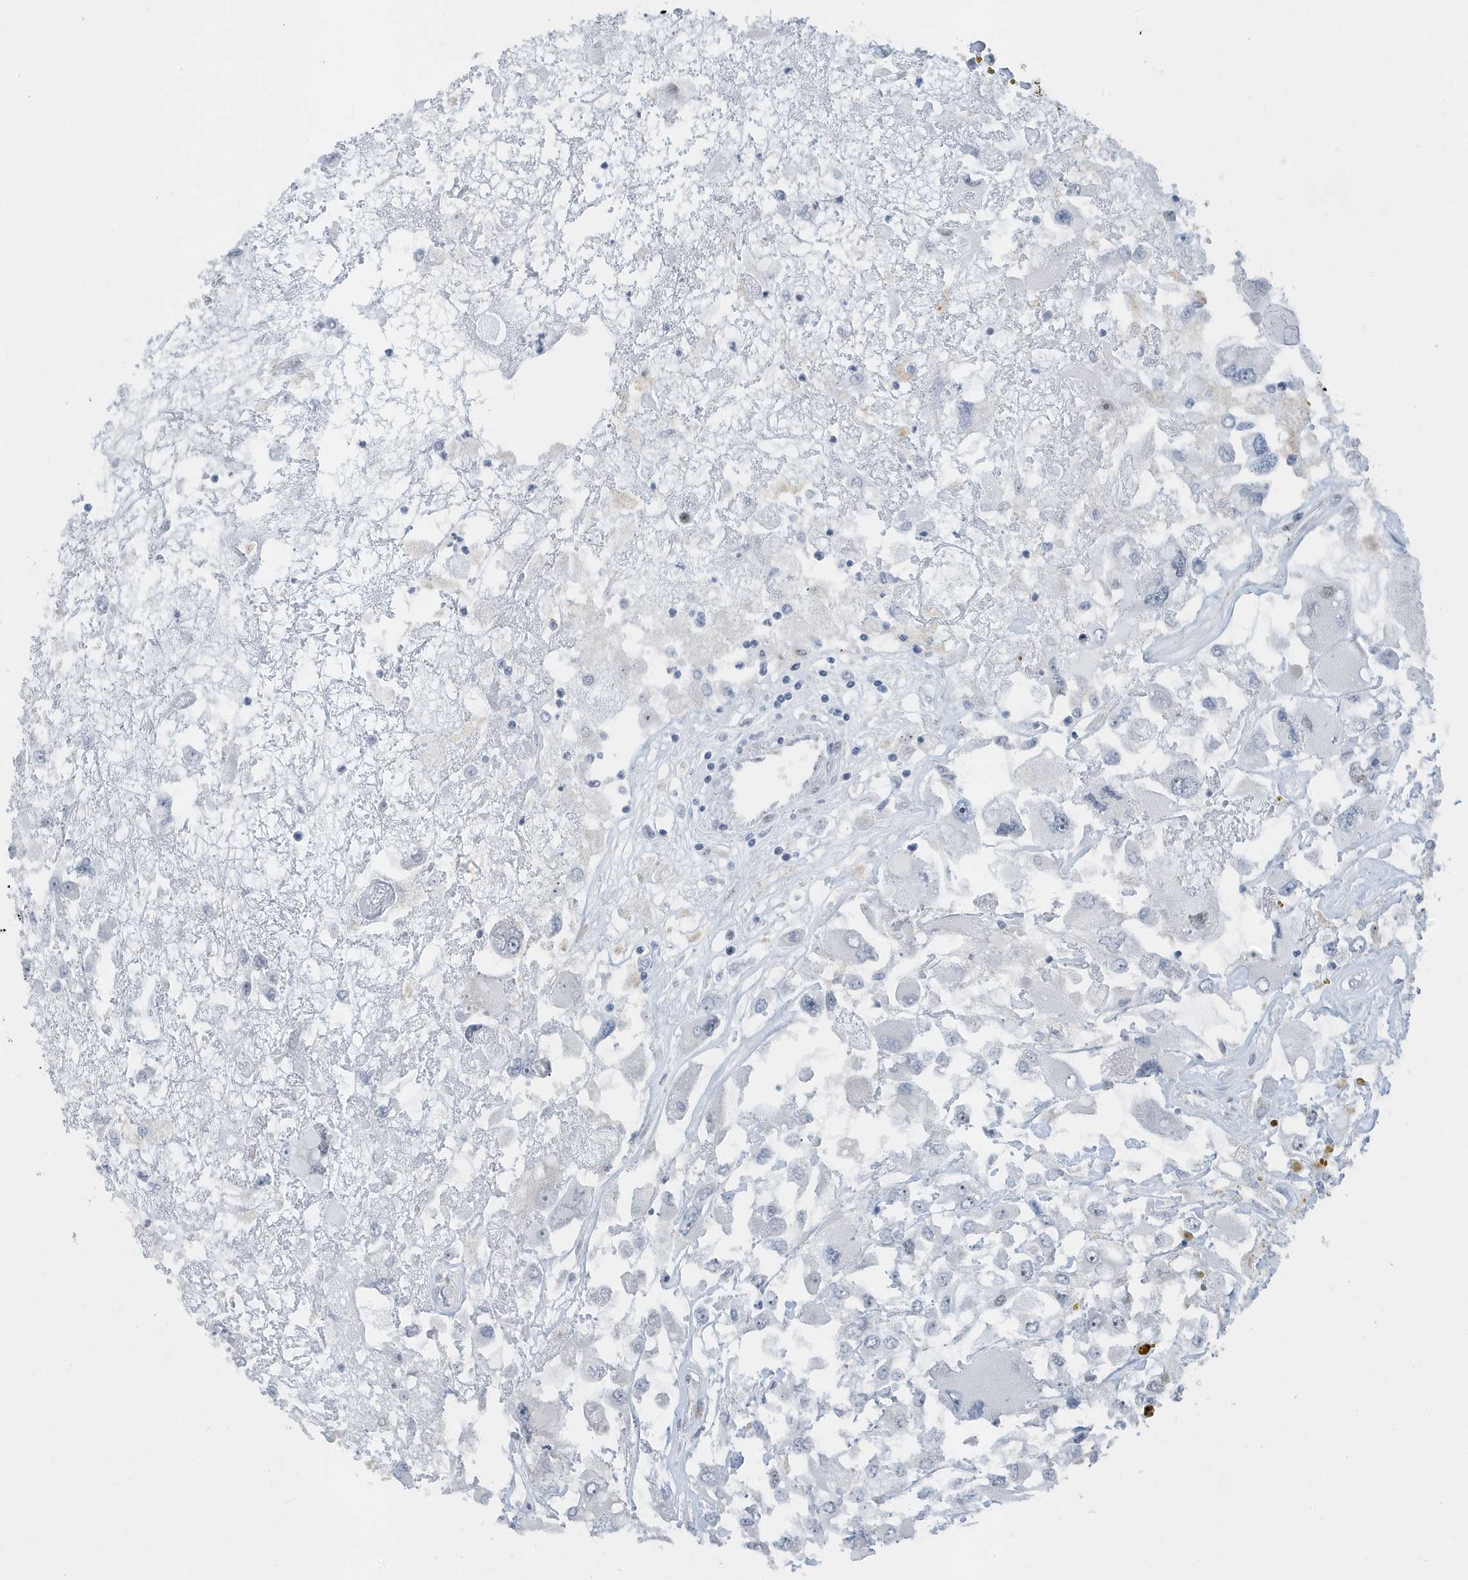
{"staining": {"intensity": "negative", "quantity": "none", "location": "none"}, "tissue": "renal cancer", "cell_type": "Tumor cells", "image_type": "cancer", "snomed": [{"axis": "morphology", "description": "Adenocarcinoma, NOS"}, {"axis": "topography", "description": "Kidney"}], "caption": "Photomicrograph shows no protein positivity in tumor cells of renal adenocarcinoma tissue.", "gene": "RPF2", "patient": {"sex": "female", "age": 52}}